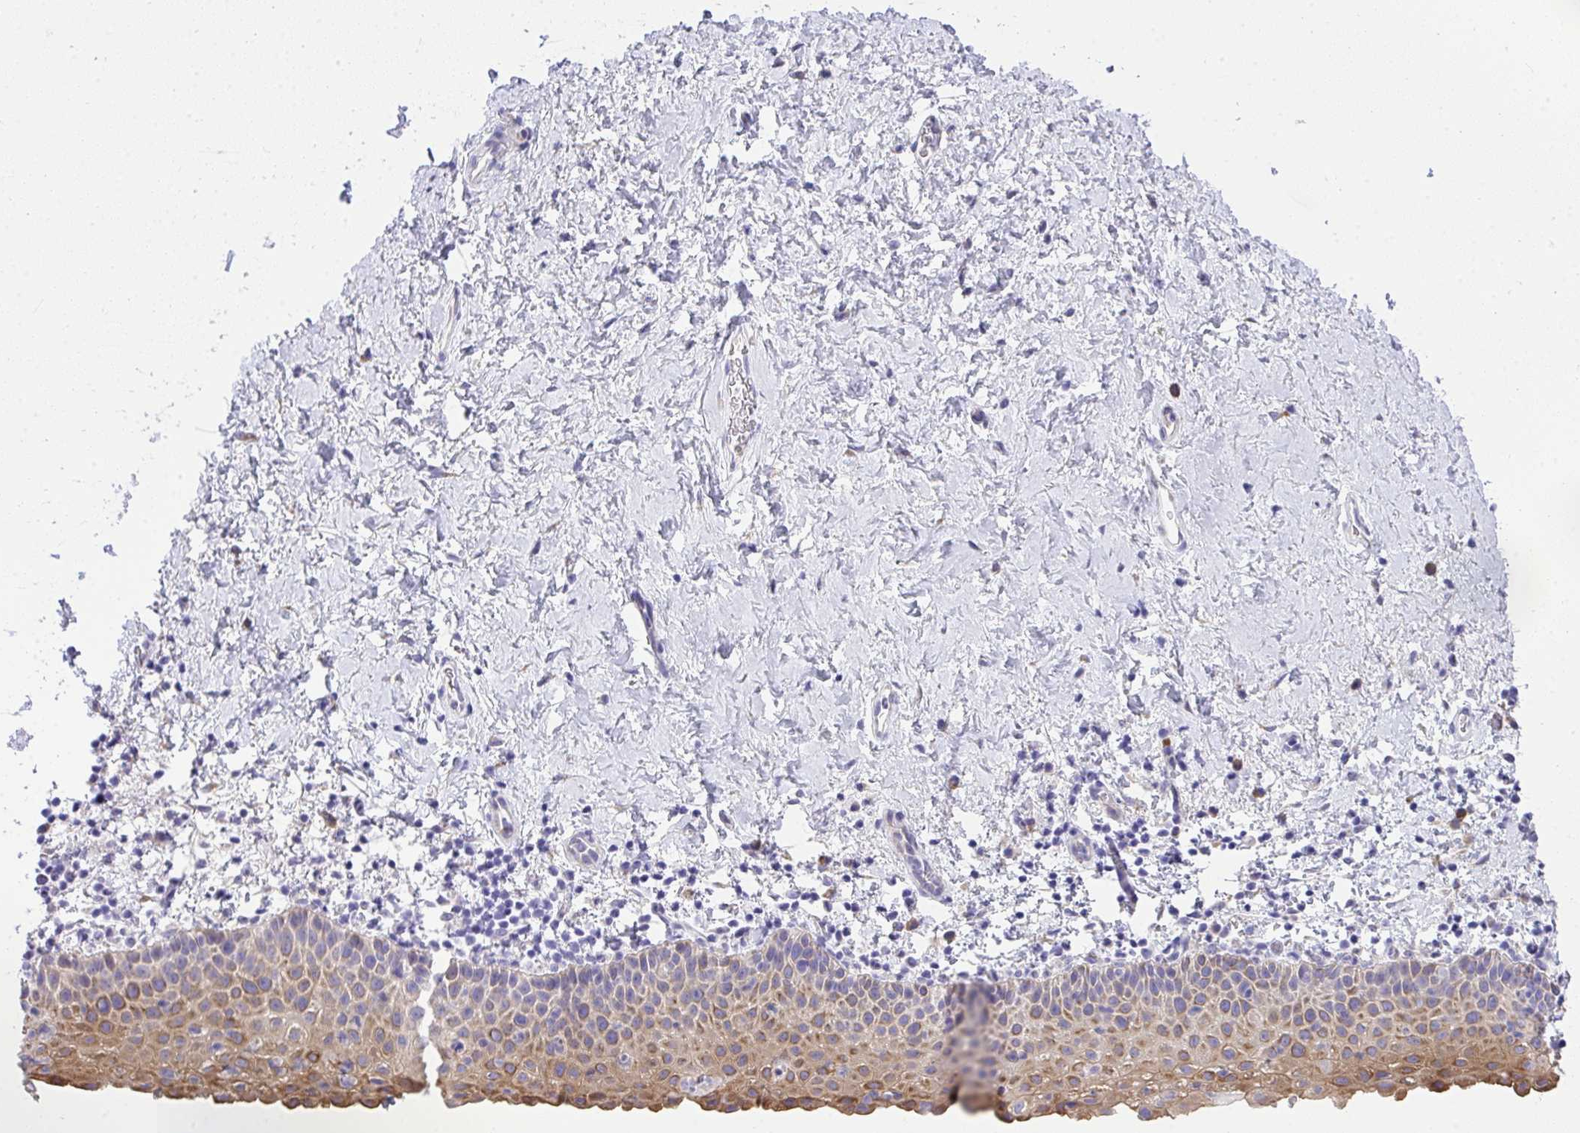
{"staining": {"intensity": "moderate", "quantity": "25%-75%", "location": "cytoplasmic/membranous"}, "tissue": "vagina", "cell_type": "Squamous epithelial cells", "image_type": "normal", "snomed": [{"axis": "morphology", "description": "Normal tissue, NOS"}, {"axis": "topography", "description": "Vagina"}], "caption": "The image exhibits a brown stain indicating the presence of a protein in the cytoplasmic/membranous of squamous epithelial cells in vagina.", "gene": "ADRA2C", "patient": {"sex": "female", "age": 61}}